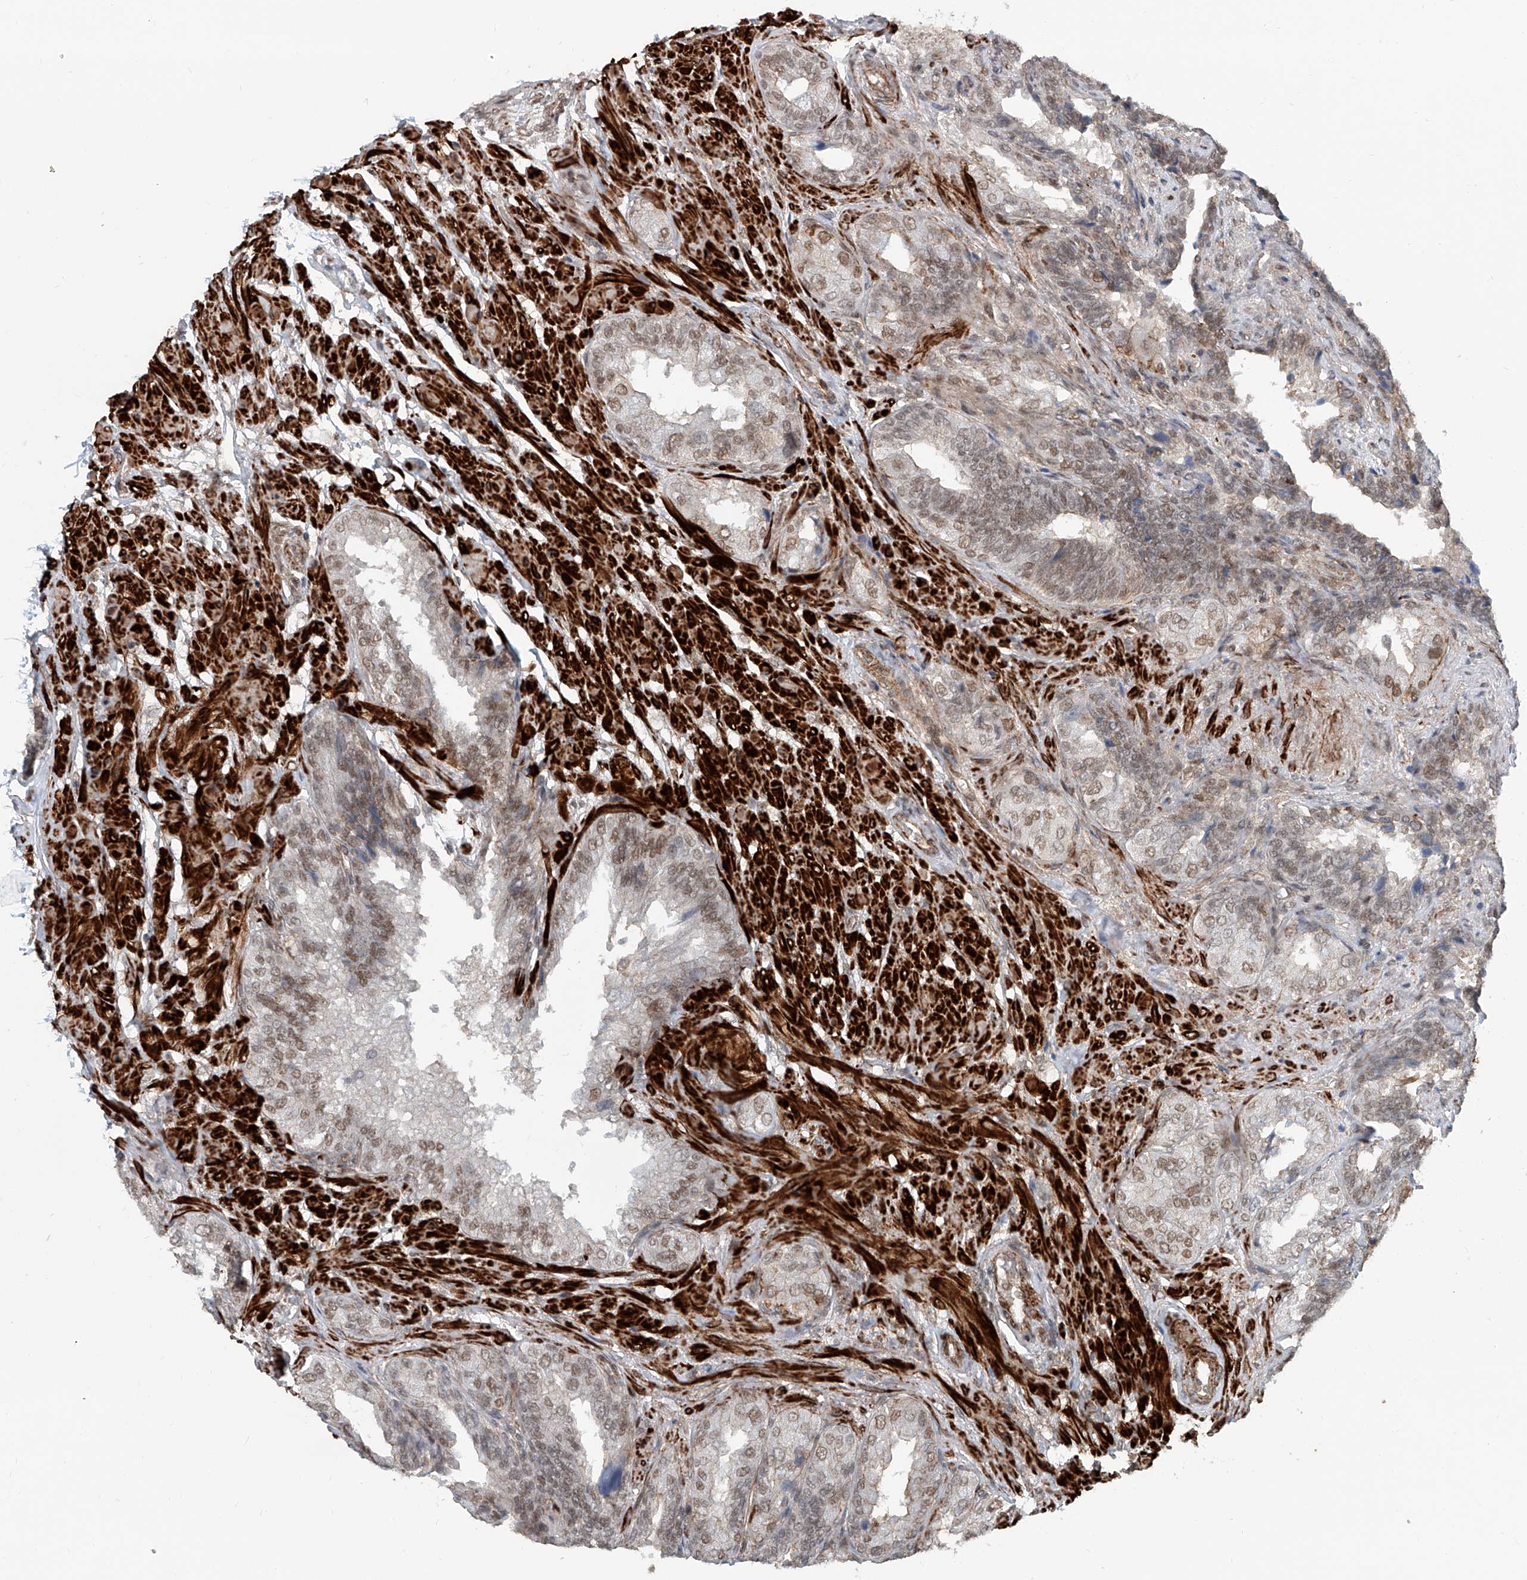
{"staining": {"intensity": "weak", "quantity": ">75%", "location": "nuclear"}, "tissue": "seminal vesicle", "cell_type": "Glandular cells", "image_type": "normal", "snomed": [{"axis": "morphology", "description": "Normal tissue, NOS"}, {"axis": "topography", "description": "Seminal veicle"}, {"axis": "topography", "description": "Peripheral nerve tissue"}], "caption": "Protein positivity by immunohistochemistry reveals weak nuclear expression in approximately >75% of glandular cells in unremarkable seminal vesicle.", "gene": "SDE2", "patient": {"sex": "male", "age": 63}}